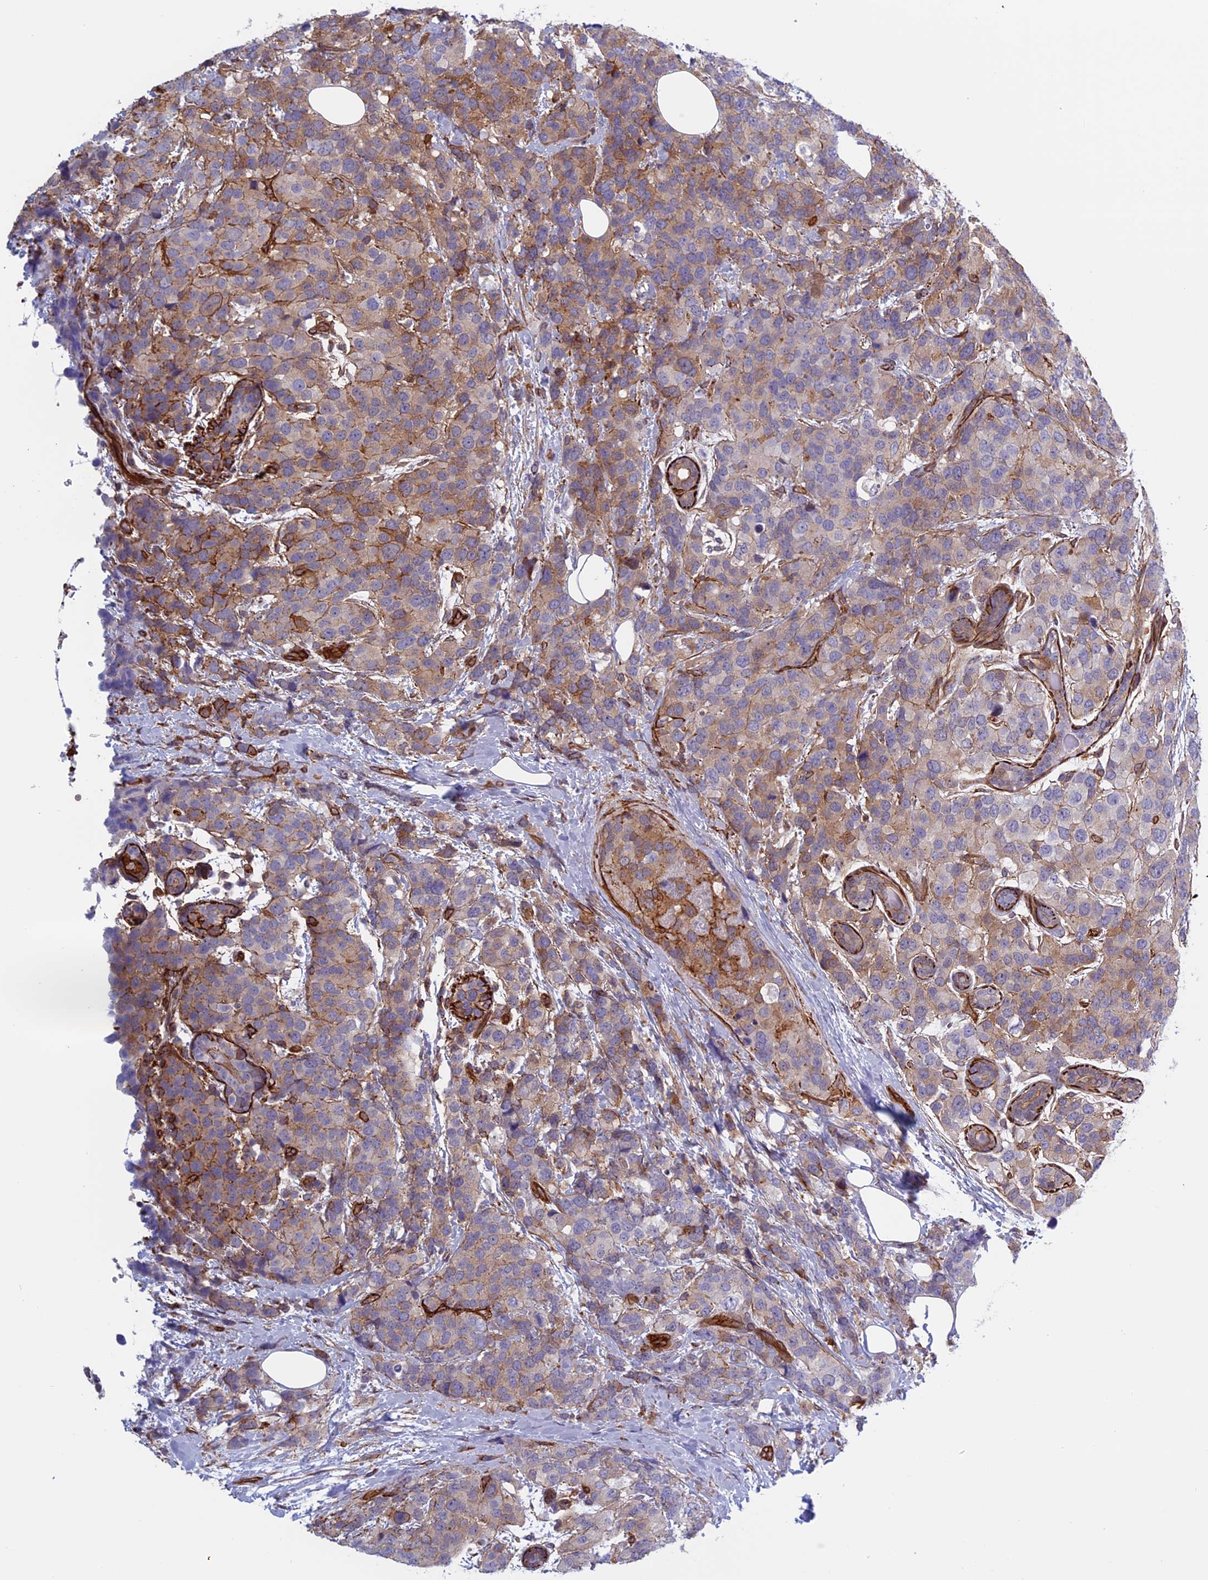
{"staining": {"intensity": "moderate", "quantity": "<25%", "location": "cytoplasmic/membranous"}, "tissue": "breast cancer", "cell_type": "Tumor cells", "image_type": "cancer", "snomed": [{"axis": "morphology", "description": "Lobular carcinoma"}, {"axis": "topography", "description": "Breast"}], "caption": "Human breast cancer stained for a protein (brown) demonstrates moderate cytoplasmic/membranous positive positivity in approximately <25% of tumor cells.", "gene": "ANGPTL2", "patient": {"sex": "female", "age": 59}}